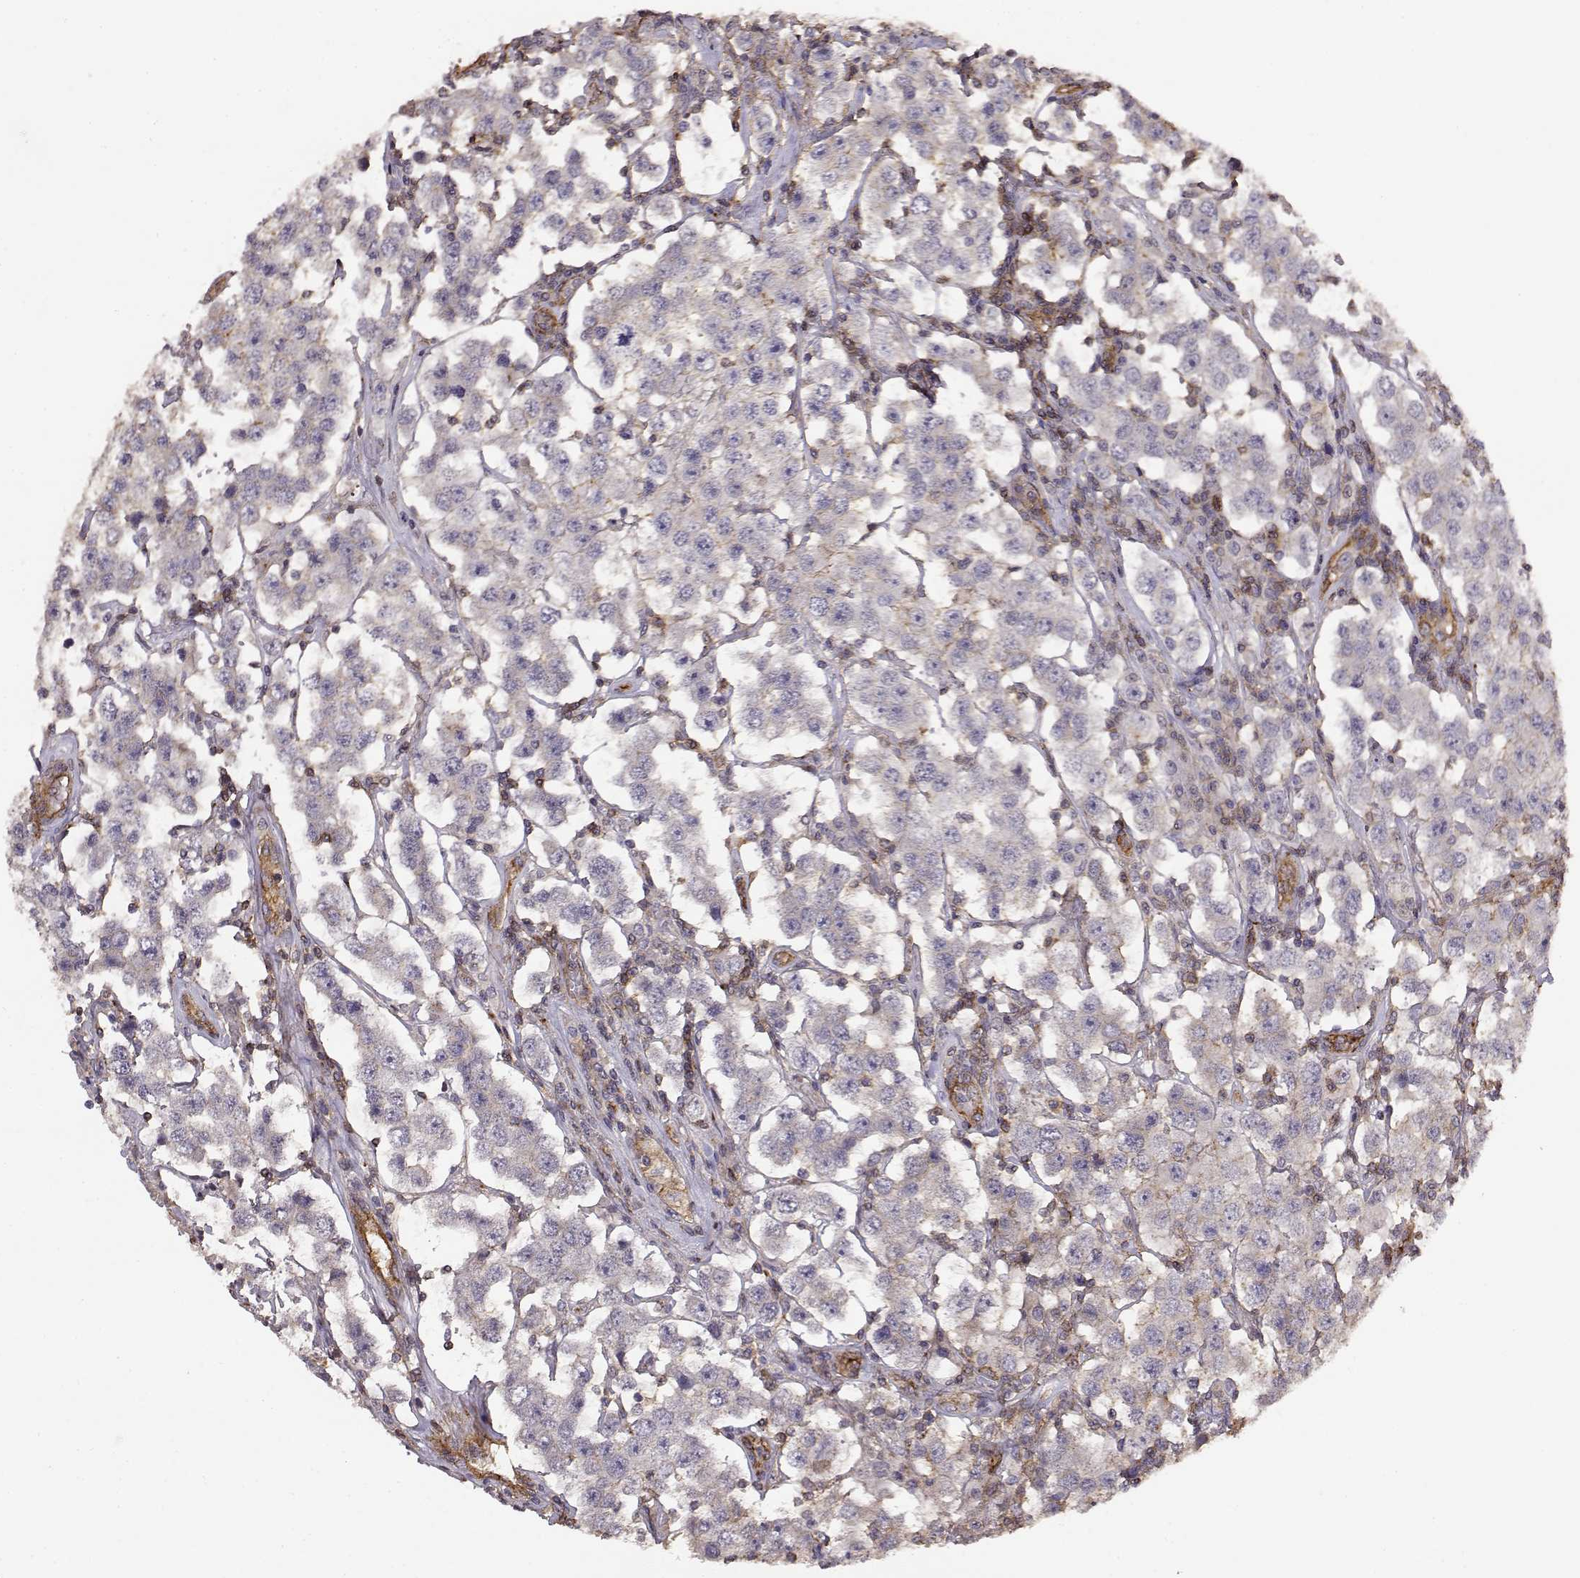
{"staining": {"intensity": "weak", "quantity": "<25%", "location": "cytoplasmic/membranous"}, "tissue": "testis cancer", "cell_type": "Tumor cells", "image_type": "cancer", "snomed": [{"axis": "morphology", "description": "Seminoma, NOS"}, {"axis": "topography", "description": "Testis"}], "caption": "The micrograph reveals no staining of tumor cells in testis cancer.", "gene": "IFITM1", "patient": {"sex": "male", "age": 52}}